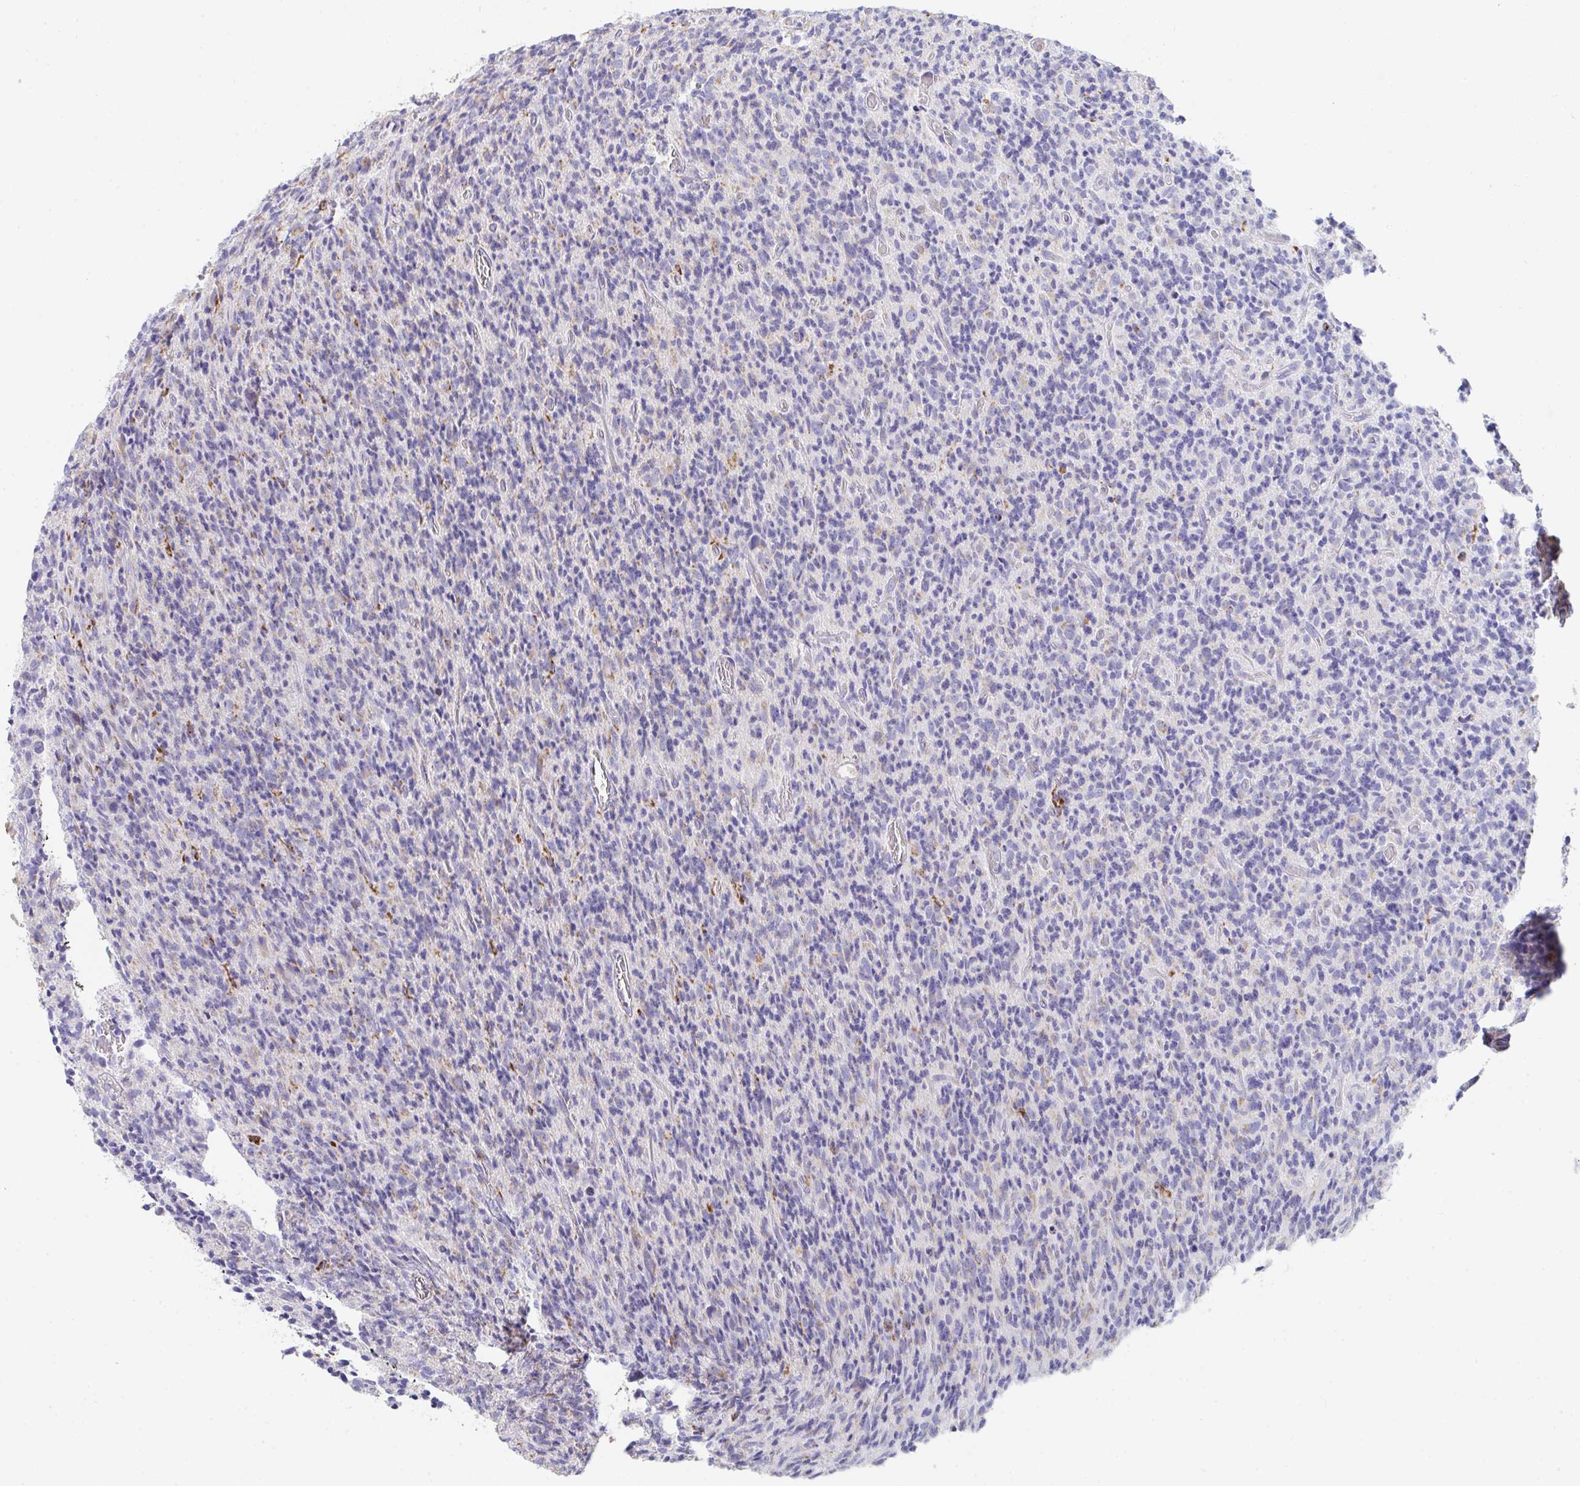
{"staining": {"intensity": "moderate", "quantity": "<25%", "location": "cytoplasmic/membranous"}, "tissue": "glioma", "cell_type": "Tumor cells", "image_type": "cancer", "snomed": [{"axis": "morphology", "description": "Glioma, malignant, High grade"}, {"axis": "topography", "description": "Brain"}], "caption": "Human glioma stained for a protein (brown) shows moderate cytoplasmic/membranous positive staining in approximately <25% of tumor cells.", "gene": "AIFM1", "patient": {"sex": "male", "age": 76}}